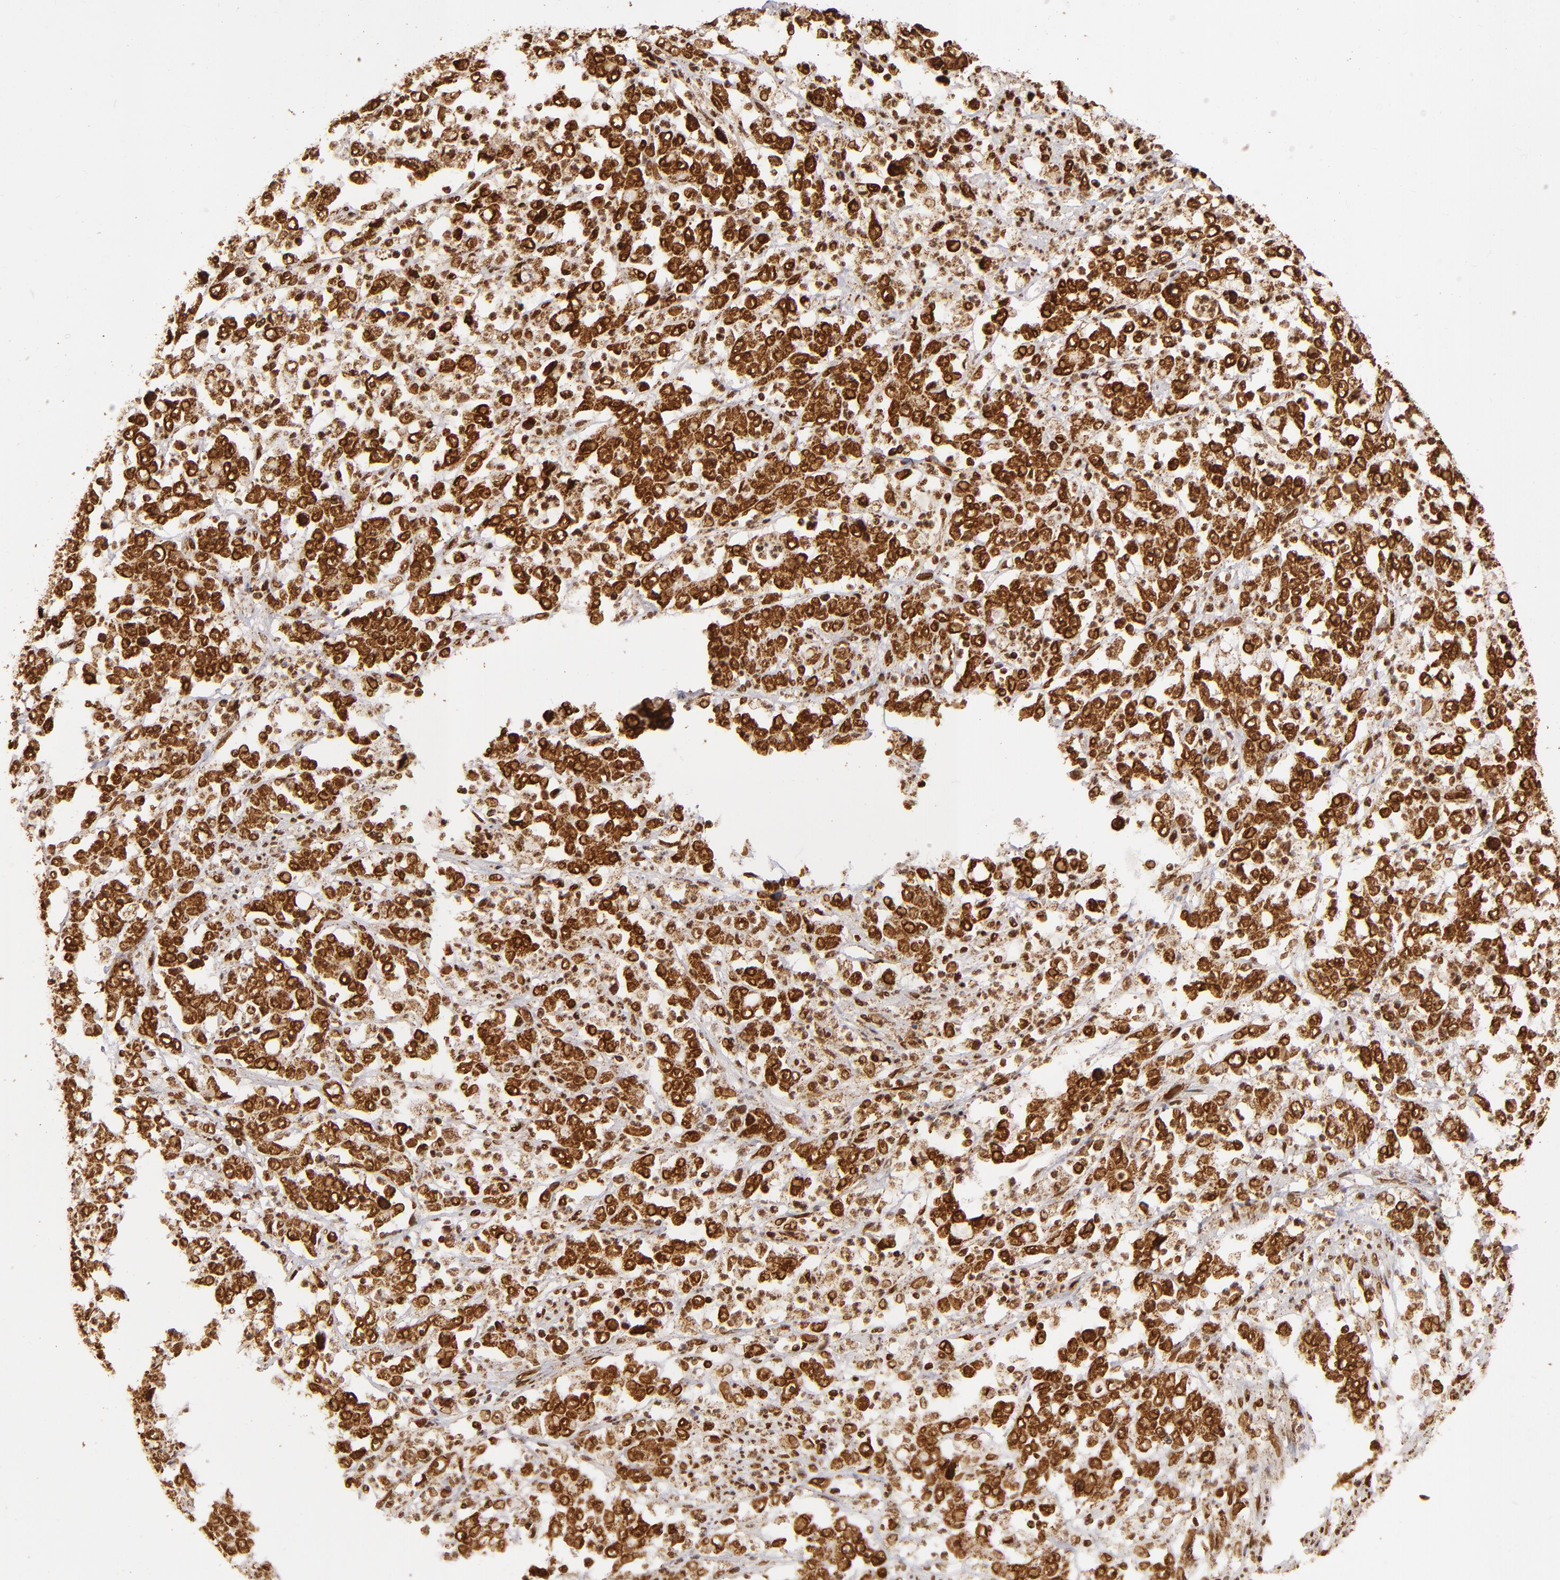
{"staining": {"intensity": "strong", "quantity": ">75%", "location": "nuclear"}, "tissue": "stomach cancer", "cell_type": "Tumor cells", "image_type": "cancer", "snomed": [{"axis": "morphology", "description": "Adenocarcinoma, NOS"}, {"axis": "topography", "description": "Stomach, lower"}], "caption": "Protein expression analysis of human stomach adenocarcinoma reveals strong nuclear staining in about >75% of tumor cells.", "gene": "CUL3", "patient": {"sex": "female", "age": 71}}